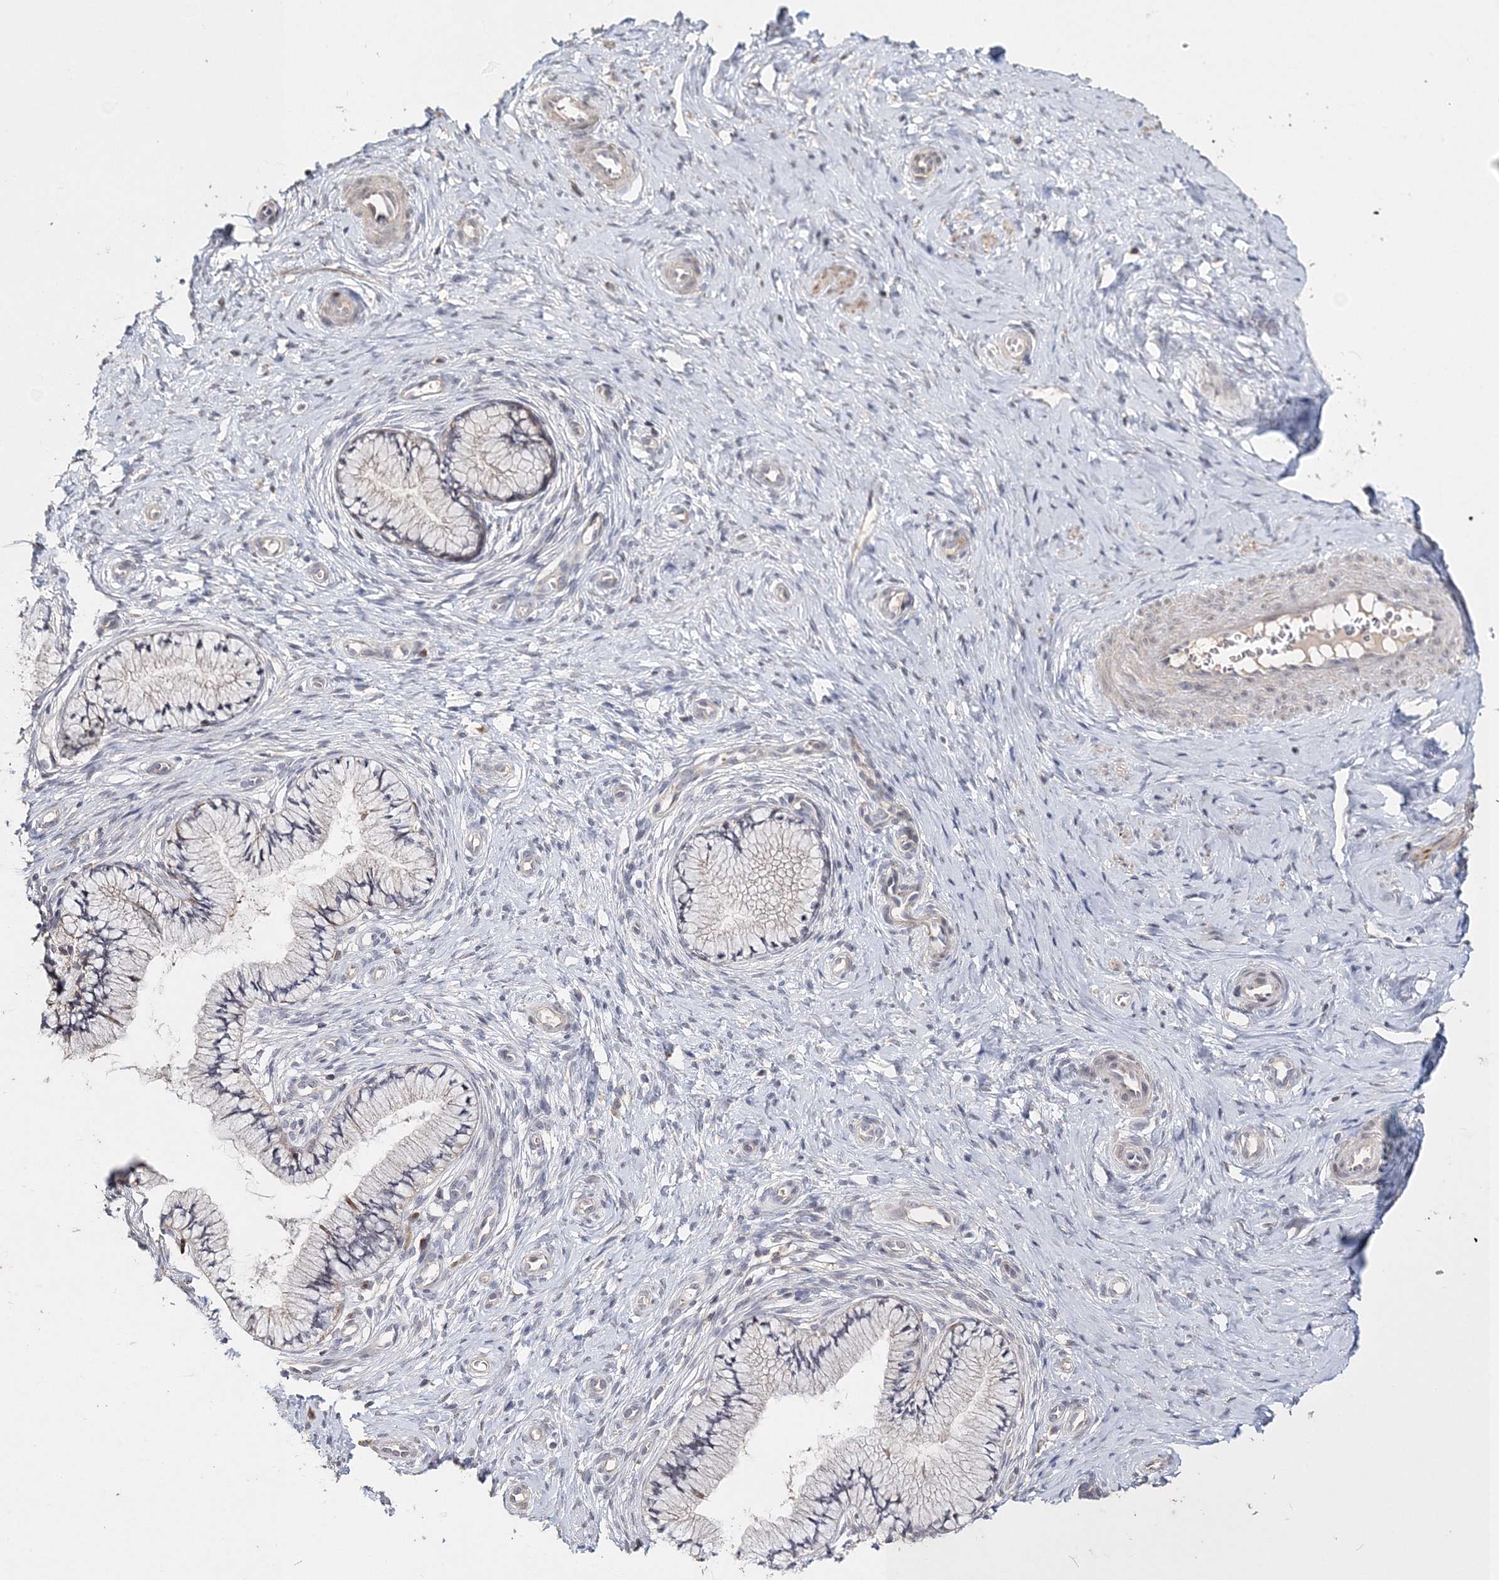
{"staining": {"intensity": "negative", "quantity": "none", "location": "none"}, "tissue": "cervix", "cell_type": "Glandular cells", "image_type": "normal", "snomed": [{"axis": "morphology", "description": "Normal tissue, NOS"}, {"axis": "topography", "description": "Cervix"}], "caption": "Immunohistochemistry (IHC) of unremarkable cervix demonstrates no expression in glandular cells. (Brightfield microscopy of DAB IHC at high magnification).", "gene": "GJB5", "patient": {"sex": "female", "age": 36}}